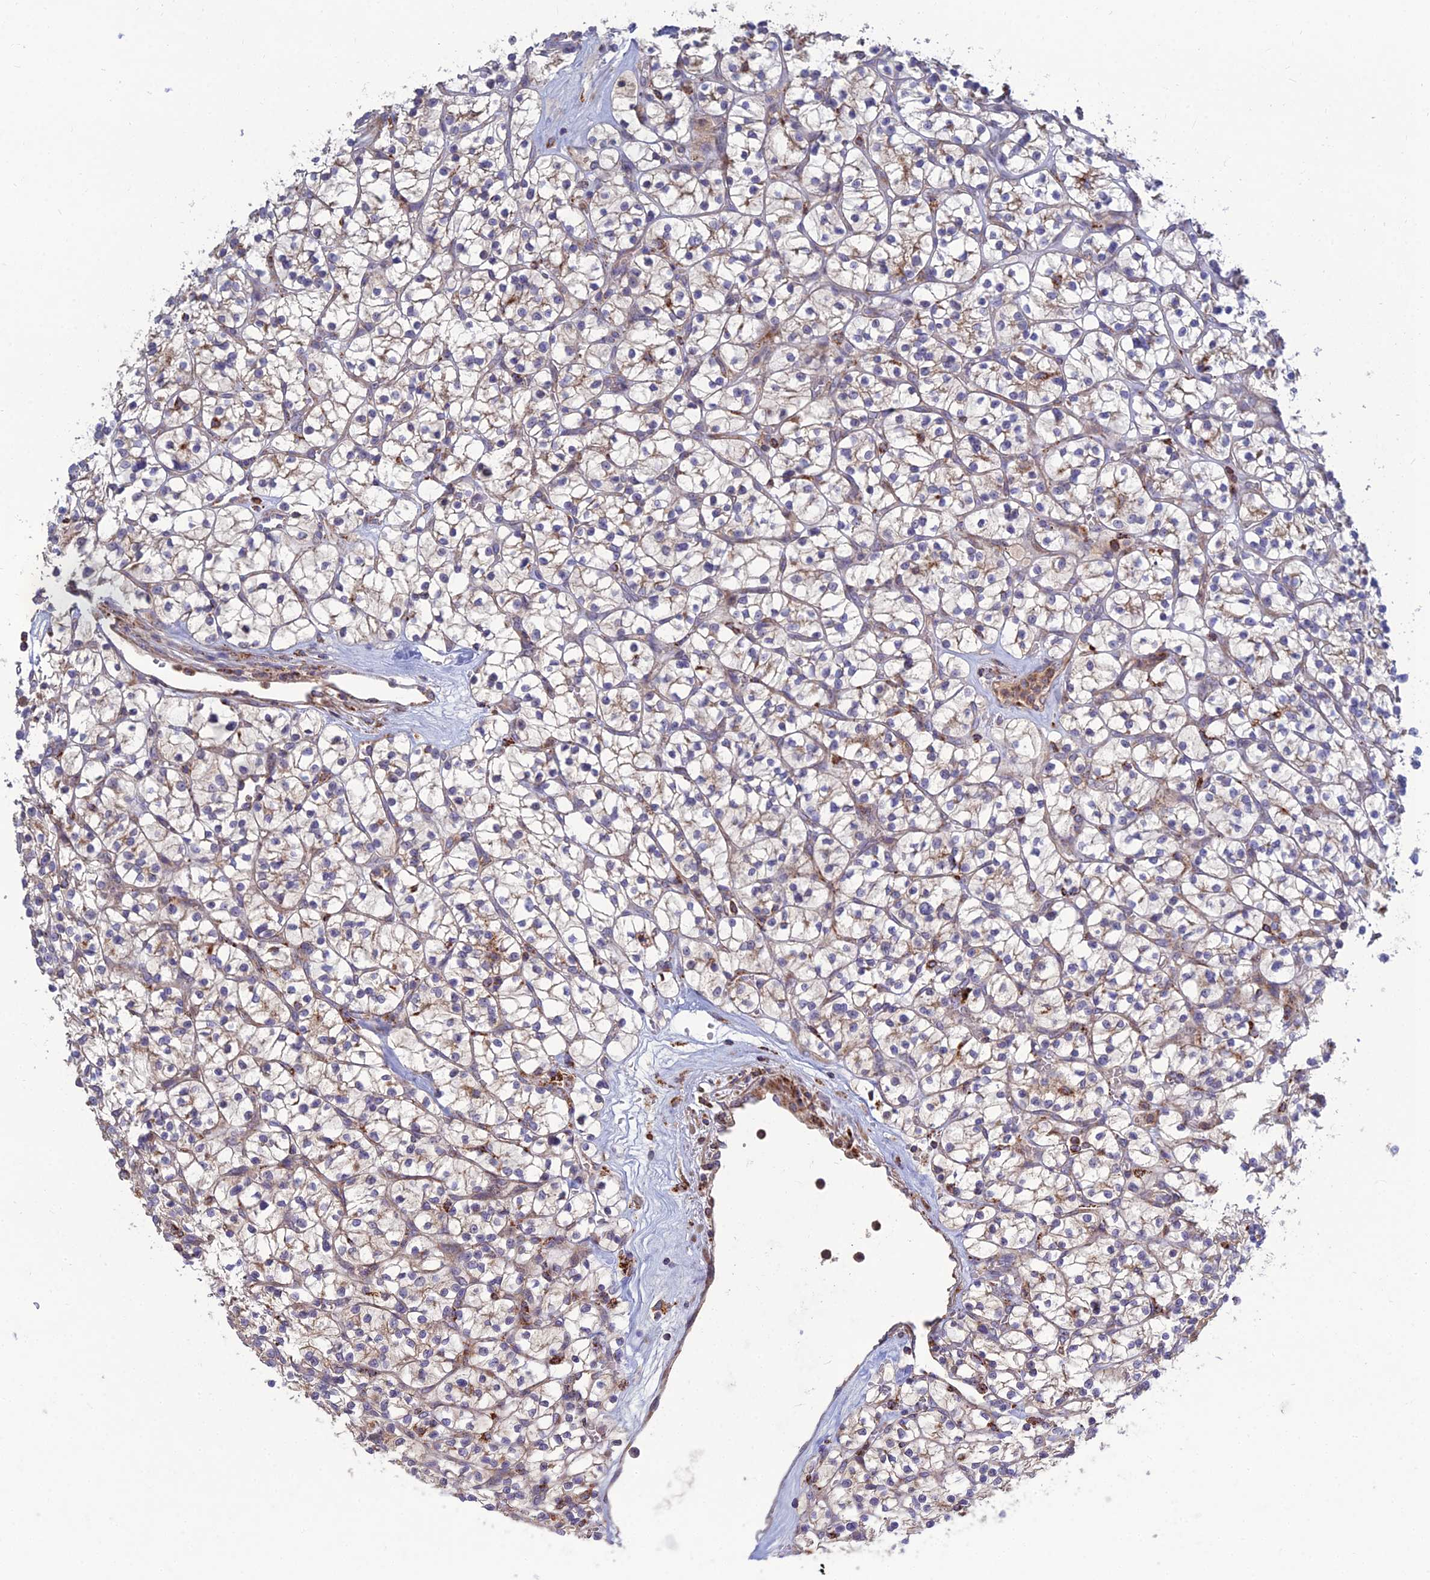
{"staining": {"intensity": "weak", "quantity": "<25%", "location": "cytoplasmic/membranous"}, "tissue": "renal cancer", "cell_type": "Tumor cells", "image_type": "cancer", "snomed": [{"axis": "morphology", "description": "Adenocarcinoma, NOS"}, {"axis": "topography", "description": "Kidney"}], "caption": "This is a image of immunohistochemistry (IHC) staining of renal adenocarcinoma, which shows no expression in tumor cells. (Immunohistochemistry (ihc), brightfield microscopy, high magnification).", "gene": "RIC8B", "patient": {"sex": "female", "age": 64}}